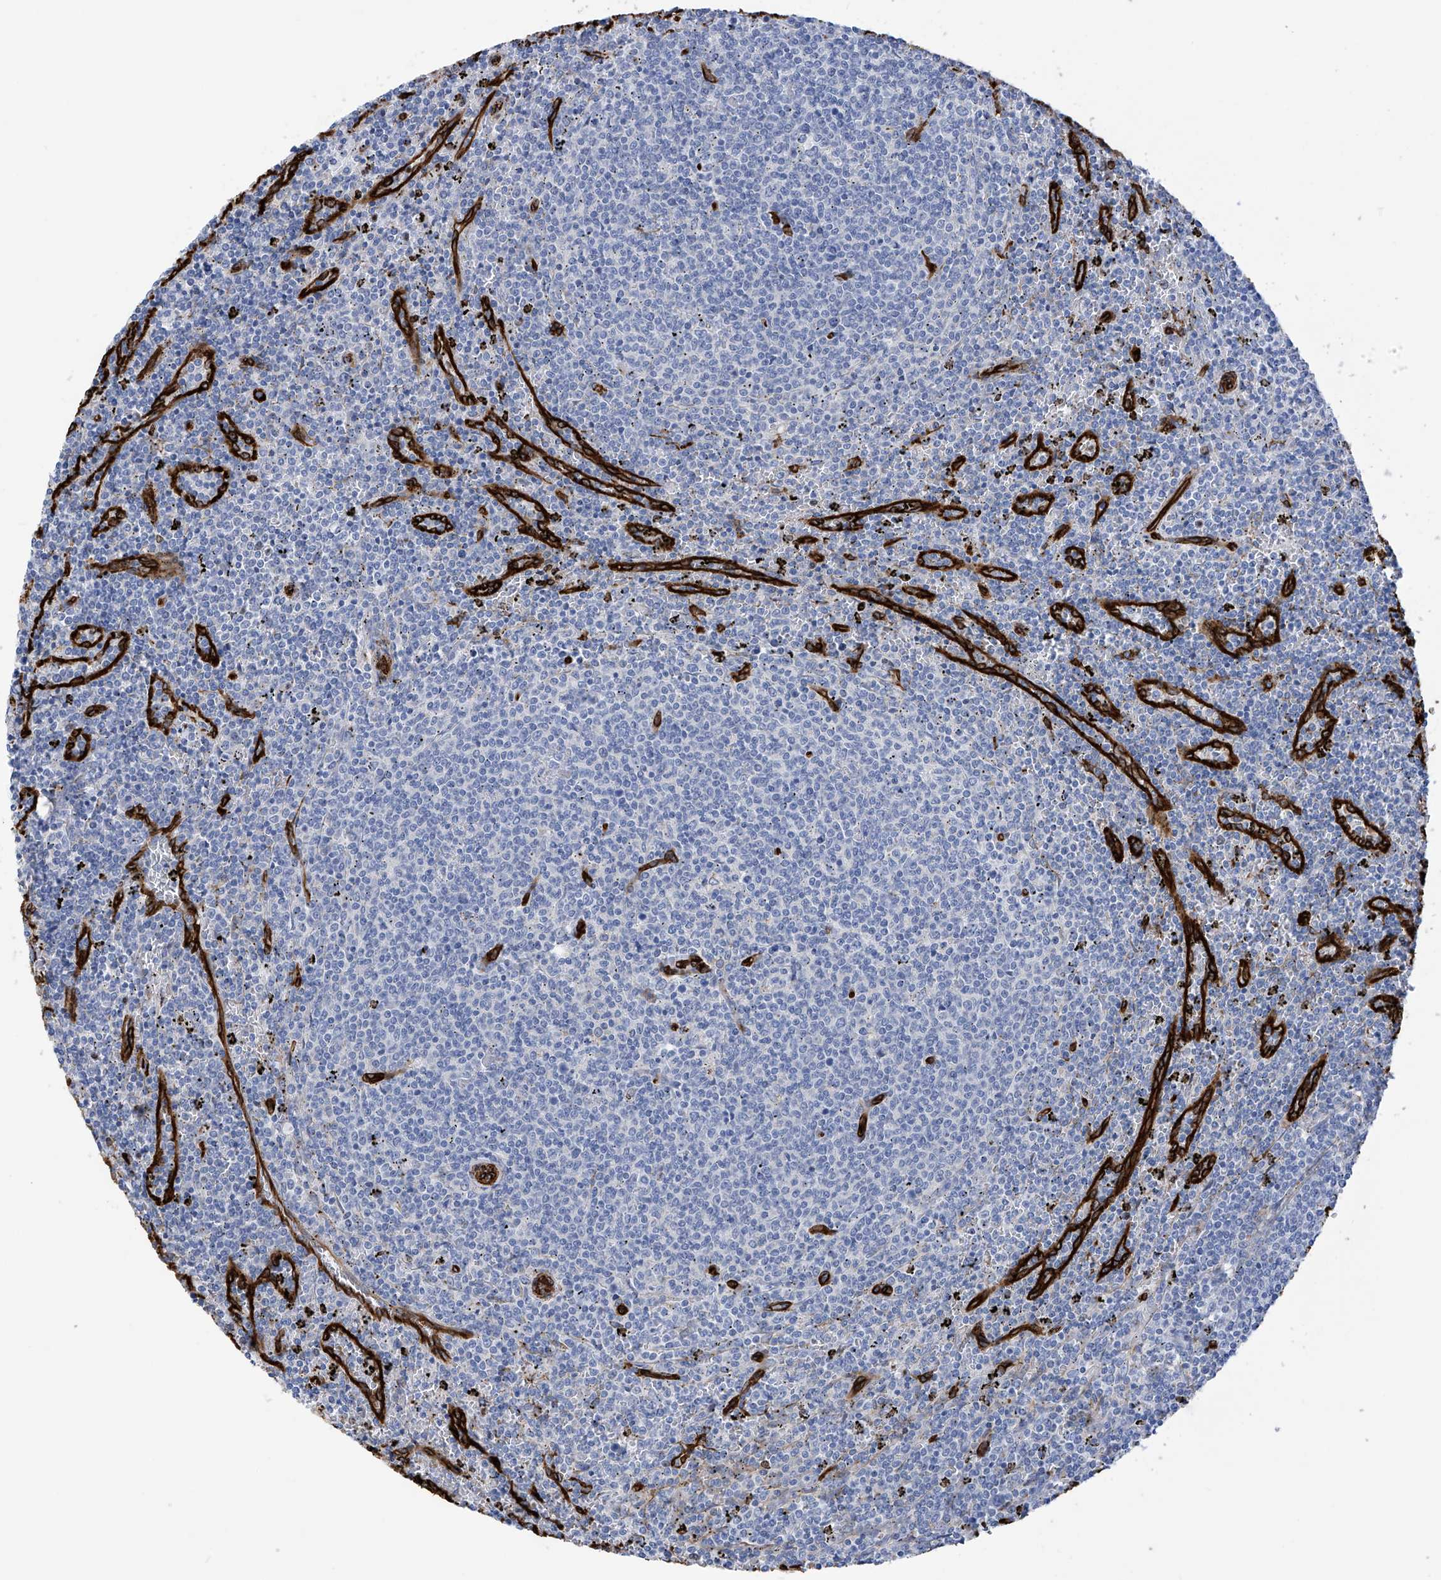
{"staining": {"intensity": "negative", "quantity": "none", "location": "none"}, "tissue": "lymphoma", "cell_type": "Tumor cells", "image_type": "cancer", "snomed": [{"axis": "morphology", "description": "Malignant lymphoma, non-Hodgkin's type, Low grade"}, {"axis": "topography", "description": "Spleen"}], "caption": "Image shows no significant protein expression in tumor cells of lymphoma. Brightfield microscopy of IHC stained with DAB (brown) and hematoxylin (blue), captured at high magnification.", "gene": "UBTD1", "patient": {"sex": "female", "age": 50}}